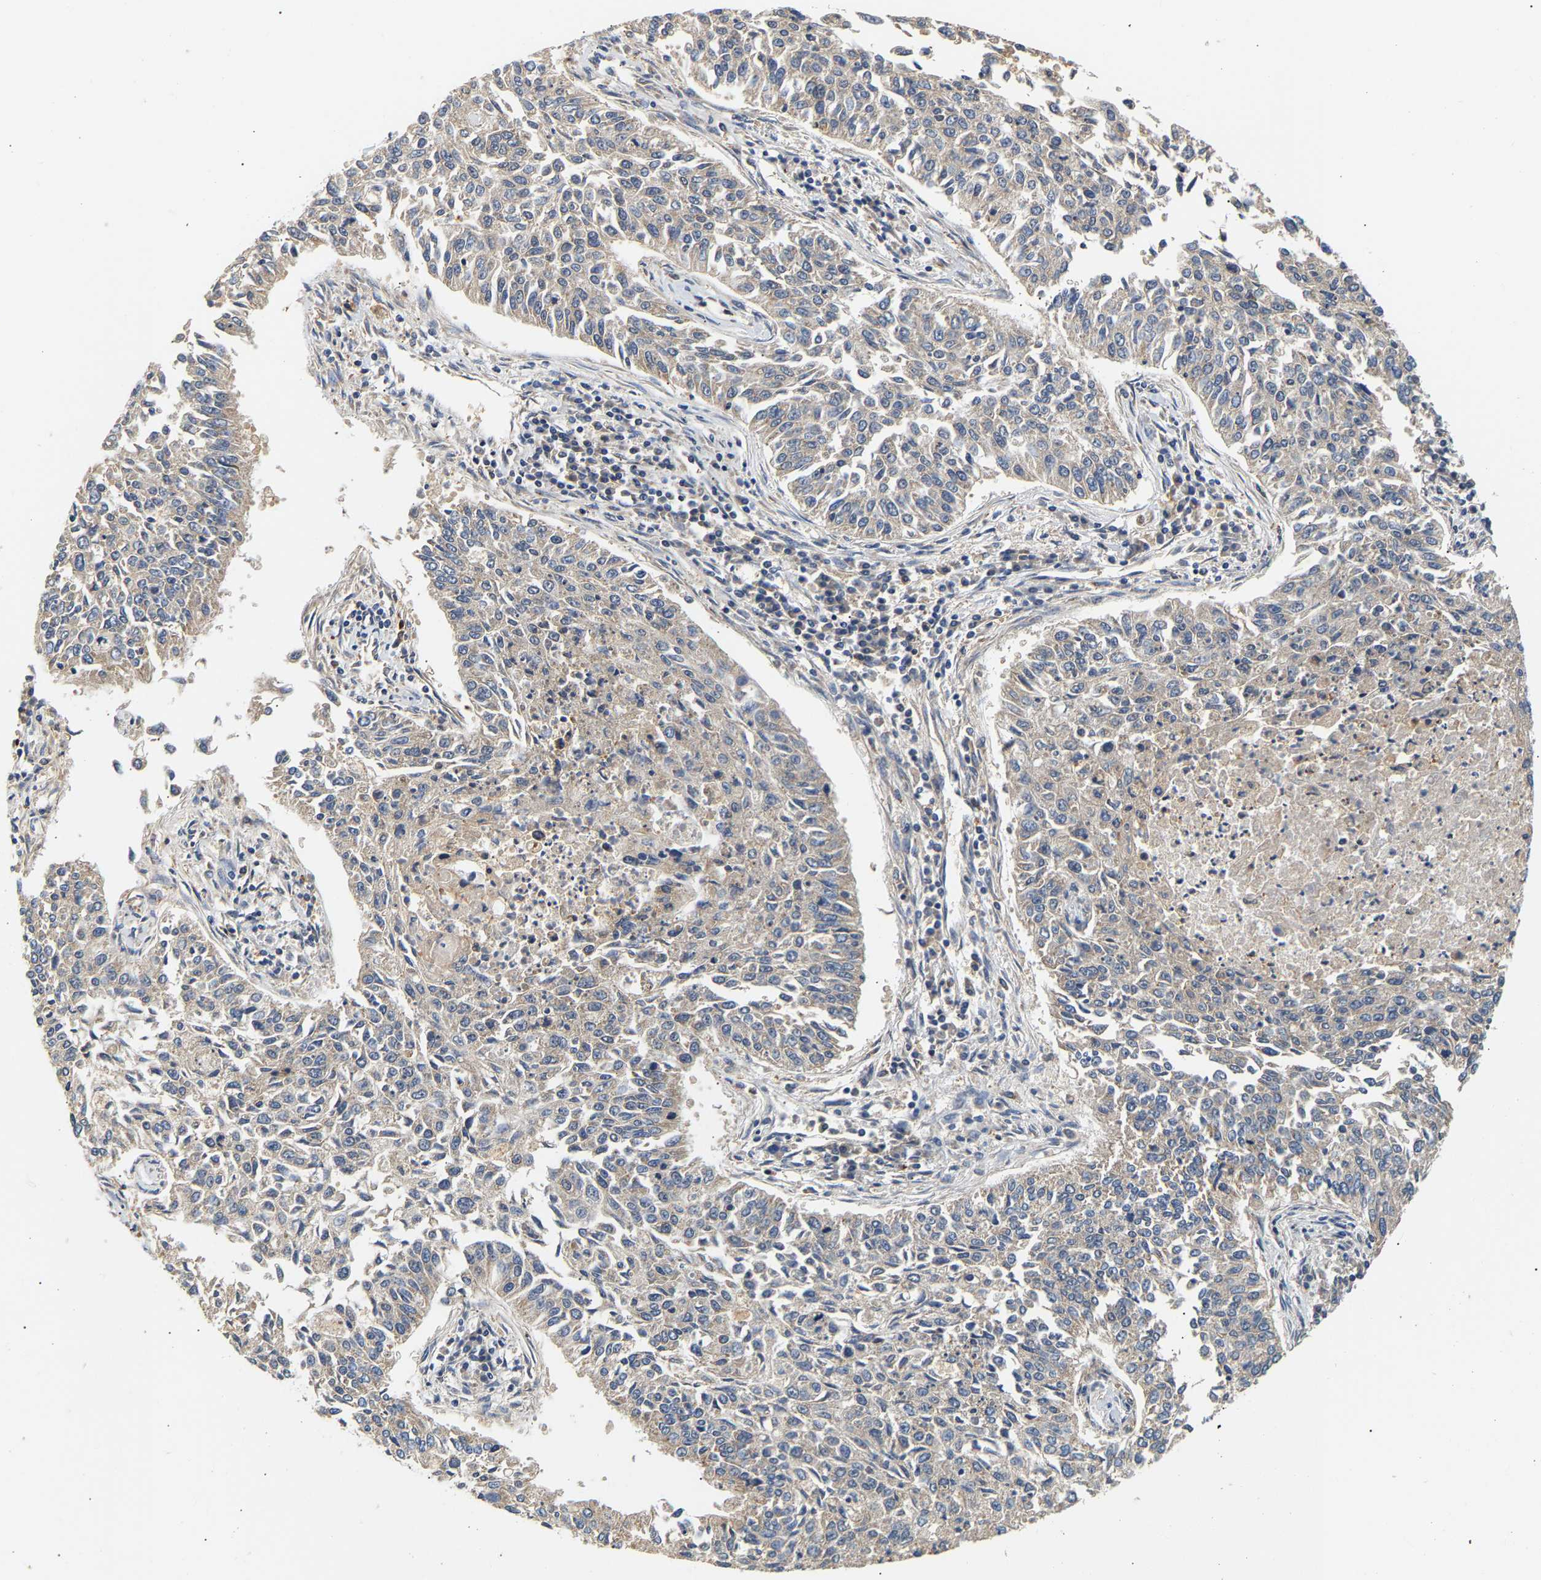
{"staining": {"intensity": "negative", "quantity": "none", "location": "none"}, "tissue": "lung cancer", "cell_type": "Tumor cells", "image_type": "cancer", "snomed": [{"axis": "morphology", "description": "Normal tissue, NOS"}, {"axis": "morphology", "description": "Squamous cell carcinoma, NOS"}, {"axis": "topography", "description": "Cartilage tissue"}, {"axis": "topography", "description": "Bronchus"}, {"axis": "topography", "description": "Lung"}], "caption": "There is no significant staining in tumor cells of lung cancer.", "gene": "PPID", "patient": {"sex": "female", "age": 49}}